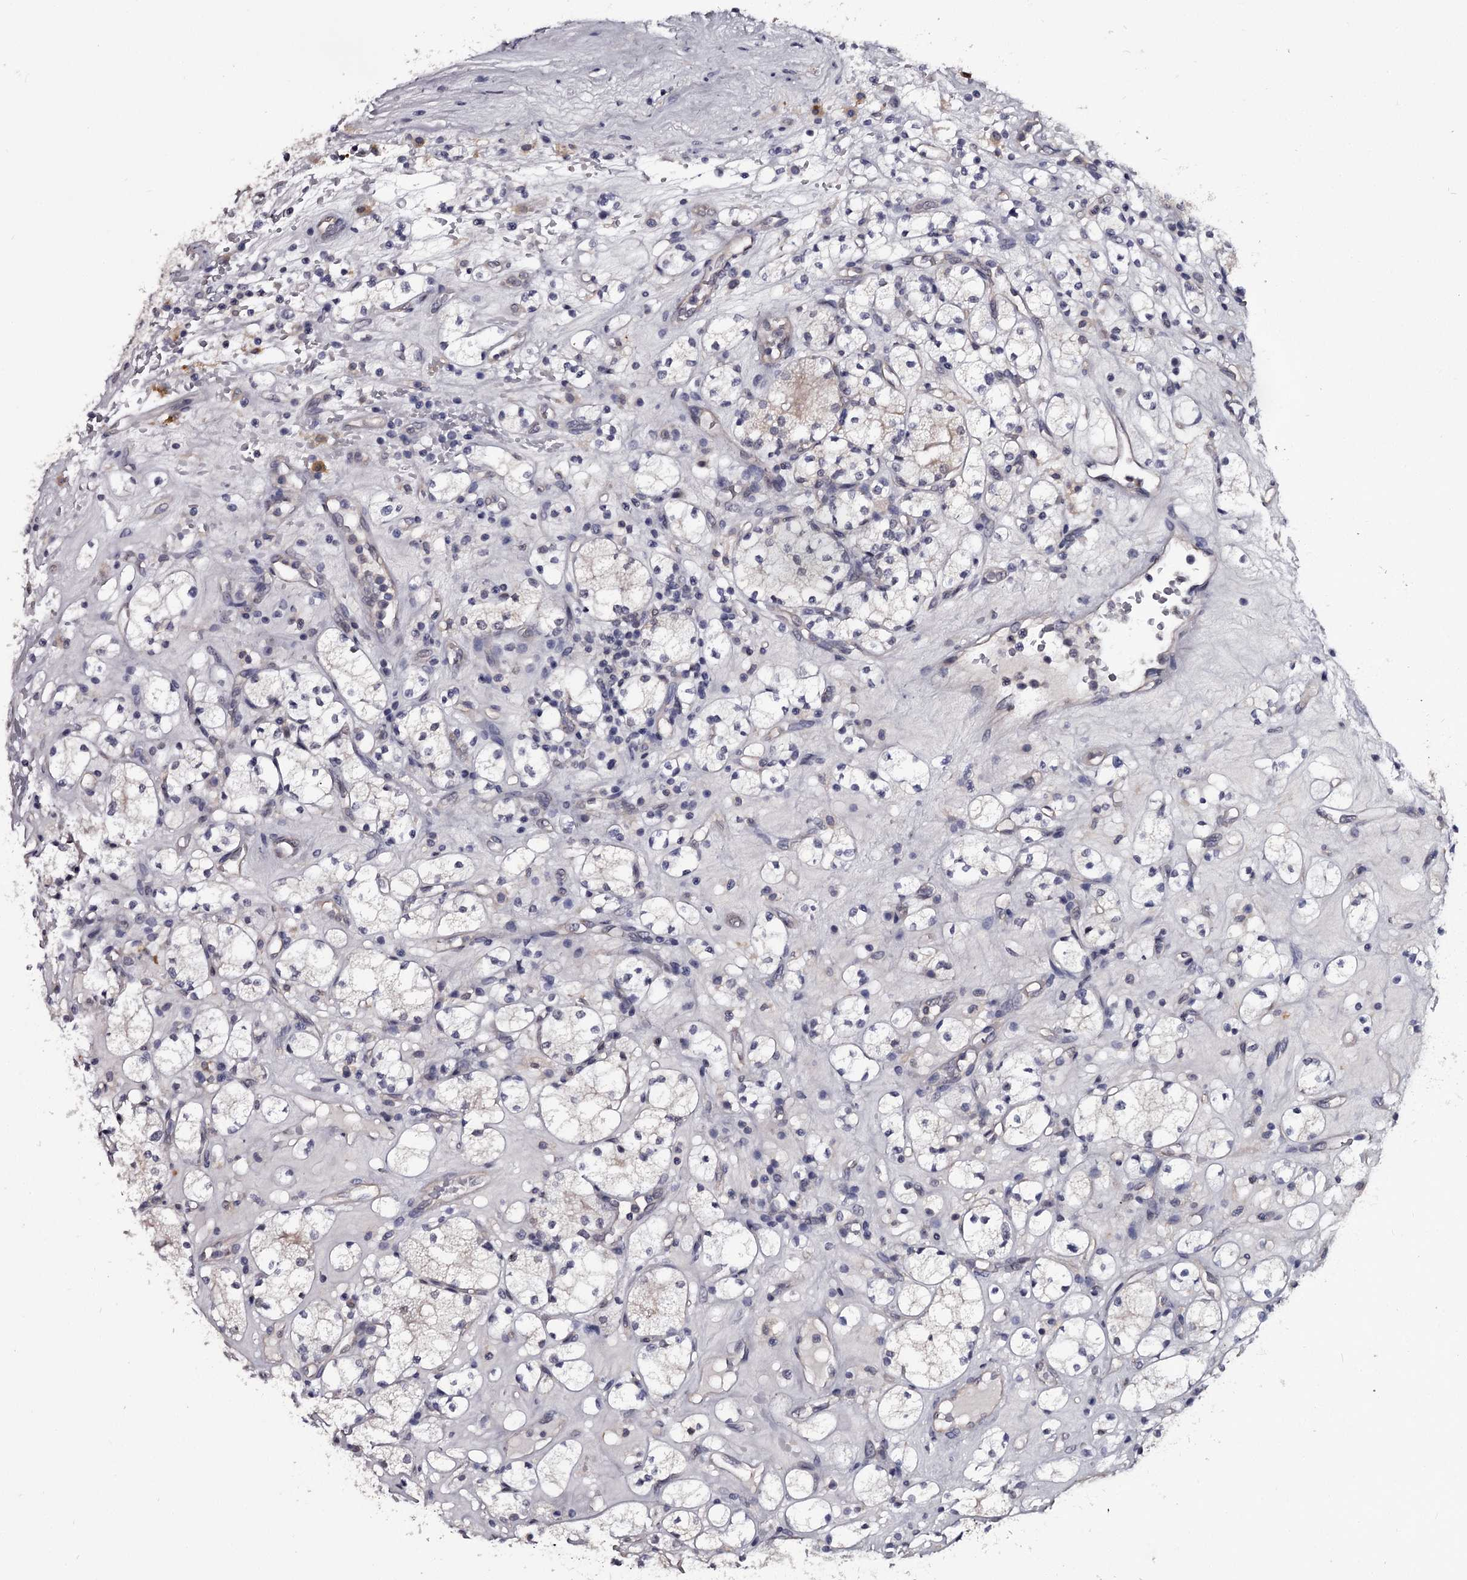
{"staining": {"intensity": "negative", "quantity": "none", "location": "none"}, "tissue": "renal cancer", "cell_type": "Tumor cells", "image_type": "cancer", "snomed": [{"axis": "morphology", "description": "Adenocarcinoma, NOS"}, {"axis": "topography", "description": "Kidney"}], "caption": "This micrograph is of renal cancer (adenocarcinoma) stained with IHC to label a protein in brown with the nuclei are counter-stained blue. There is no positivity in tumor cells.", "gene": "GSTO1", "patient": {"sex": "male", "age": 77}}